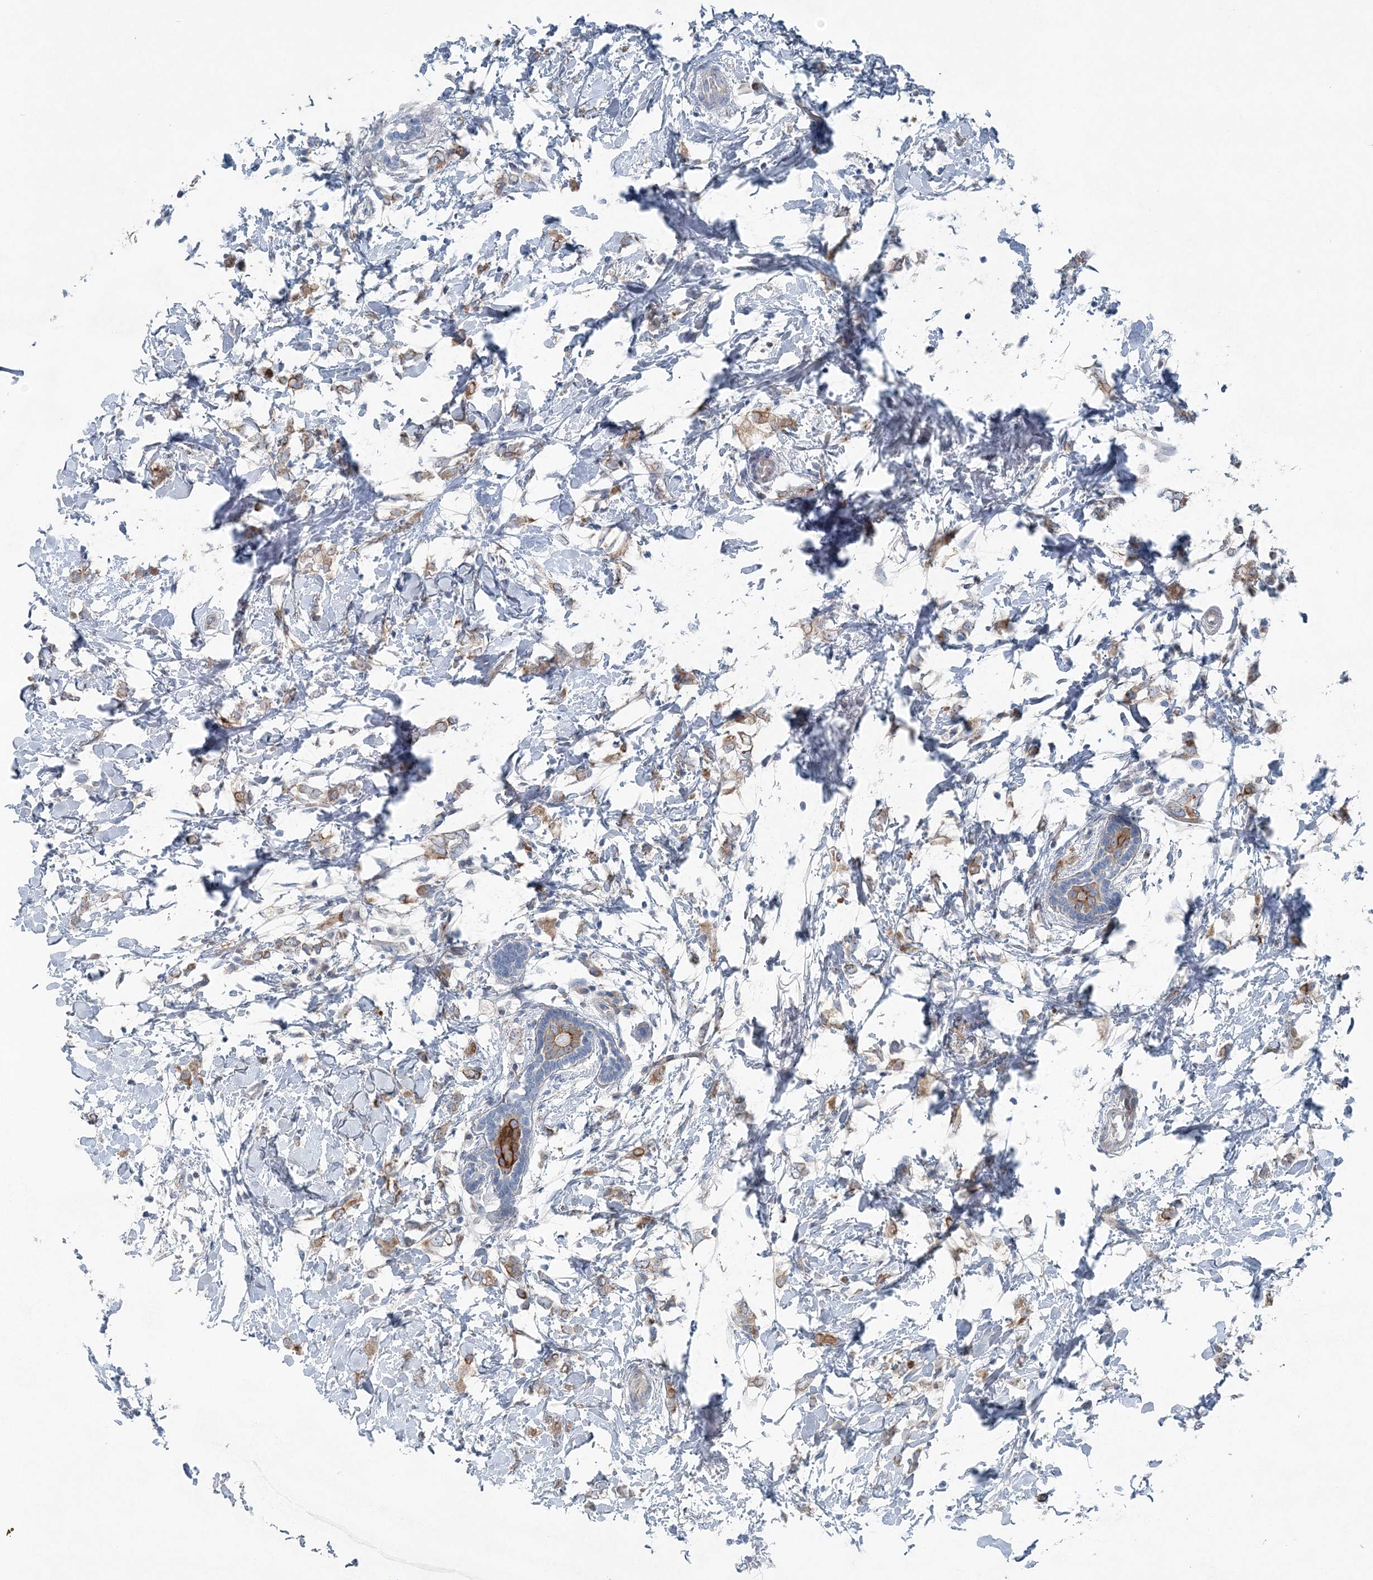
{"staining": {"intensity": "weak", "quantity": "25%-75%", "location": "cytoplasmic/membranous"}, "tissue": "breast cancer", "cell_type": "Tumor cells", "image_type": "cancer", "snomed": [{"axis": "morphology", "description": "Normal tissue, NOS"}, {"axis": "morphology", "description": "Lobular carcinoma"}, {"axis": "topography", "description": "Breast"}], "caption": "Protein expression analysis of breast cancer exhibits weak cytoplasmic/membranous positivity in approximately 25%-75% of tumor cells.", "gene": "KIAA1586", "patient": {"sex": "female", "age": 47}}